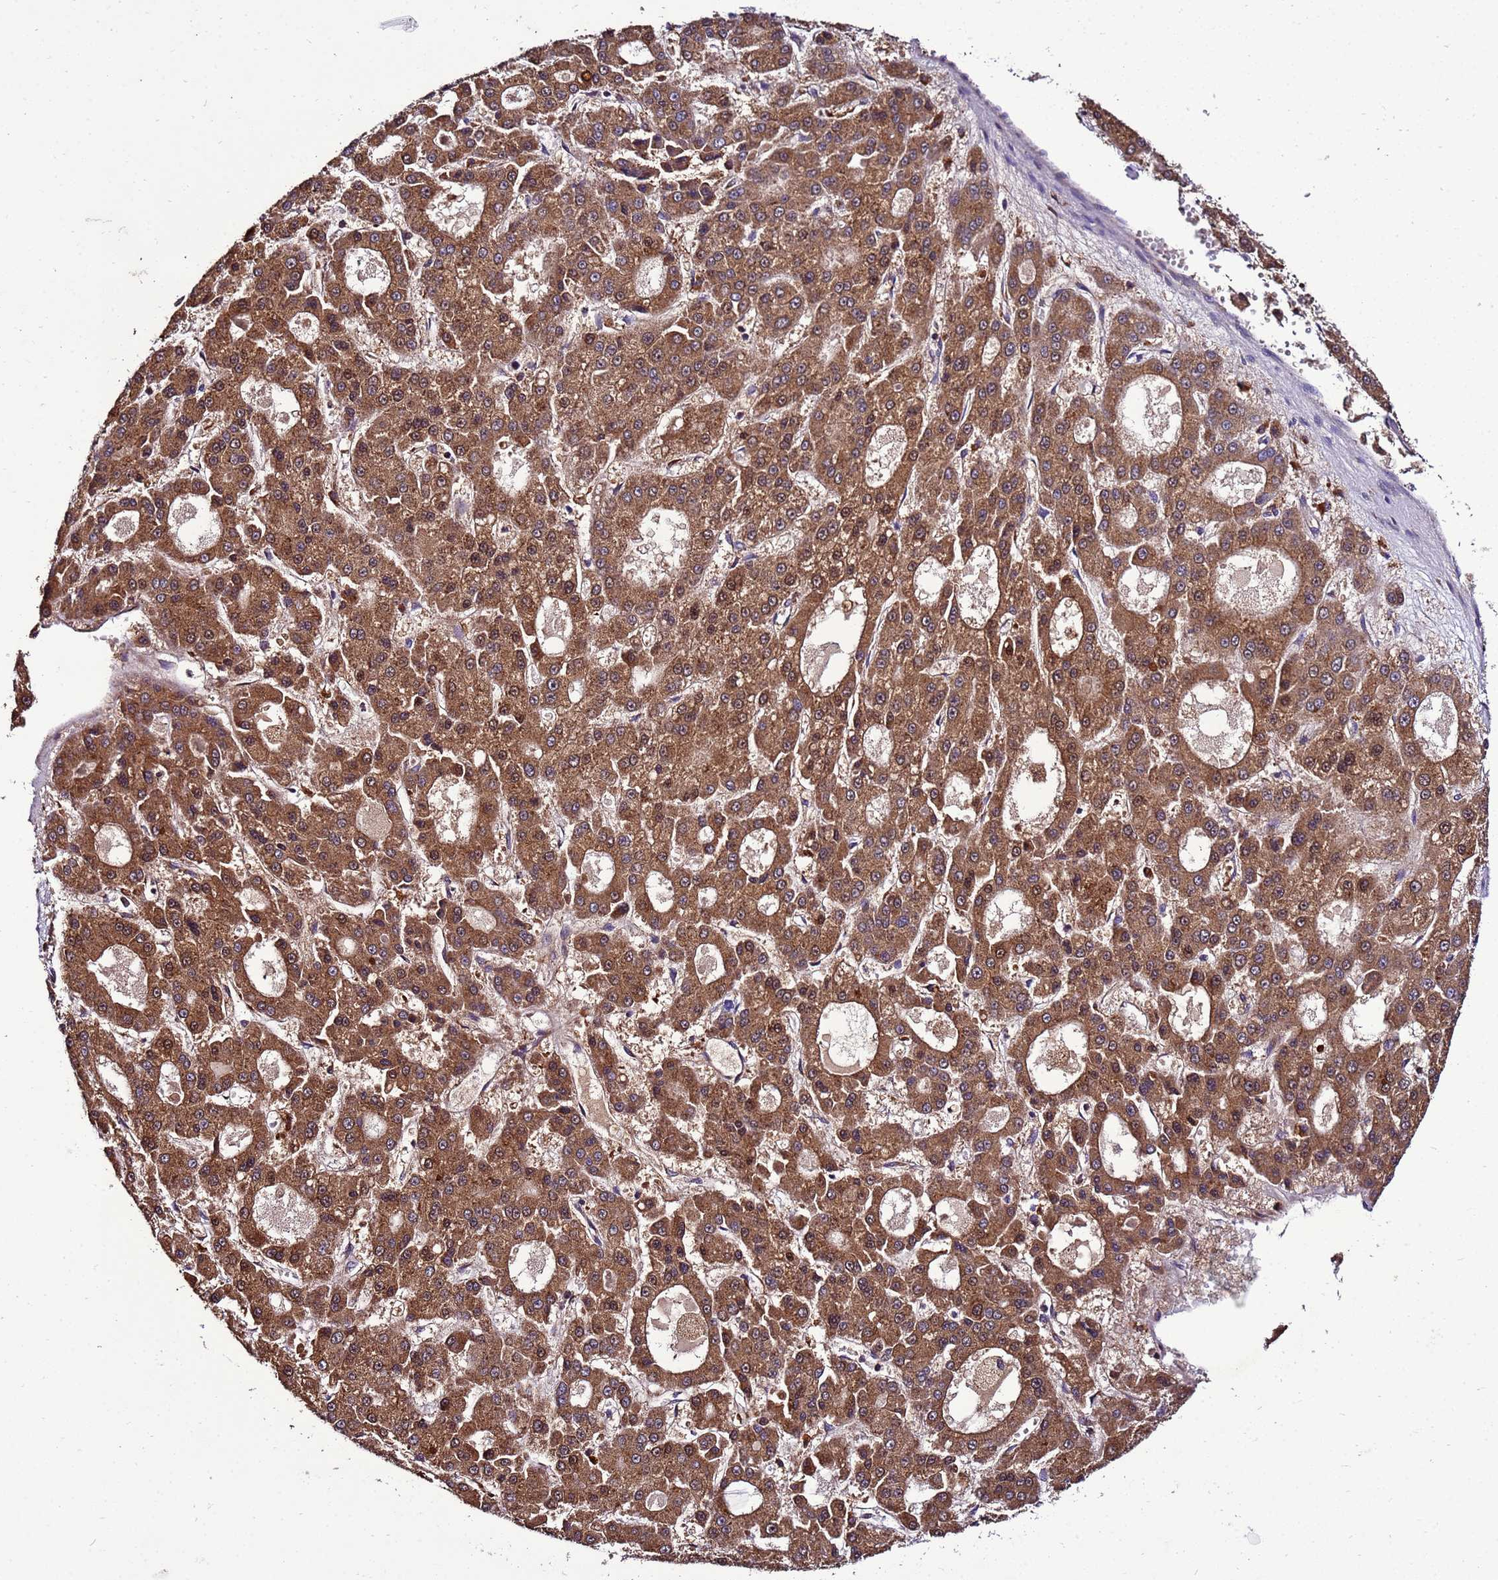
{"staining": {"intensity": "moderate", "quantity": ">75%", "location": "cytoplasmic/membranous,nuclear"}, "tissue": "liver cancer", "cell_type": "Tumor cells", "image_type": "cancer", "snomed": [{"axis": "morphology", "description": "Carcinoma, Hepatocellular, NOS"}, {"axis": "topography", "description": "Liver"}], "caption": "A brown stain labels moderate cytoplasmic/membranous and nuclear positivity of a protein in human liver hepatocellular carcinoma tumor cells.", "gene": "ANTKMT", "patient": {"sex": "male", "age": 70}}